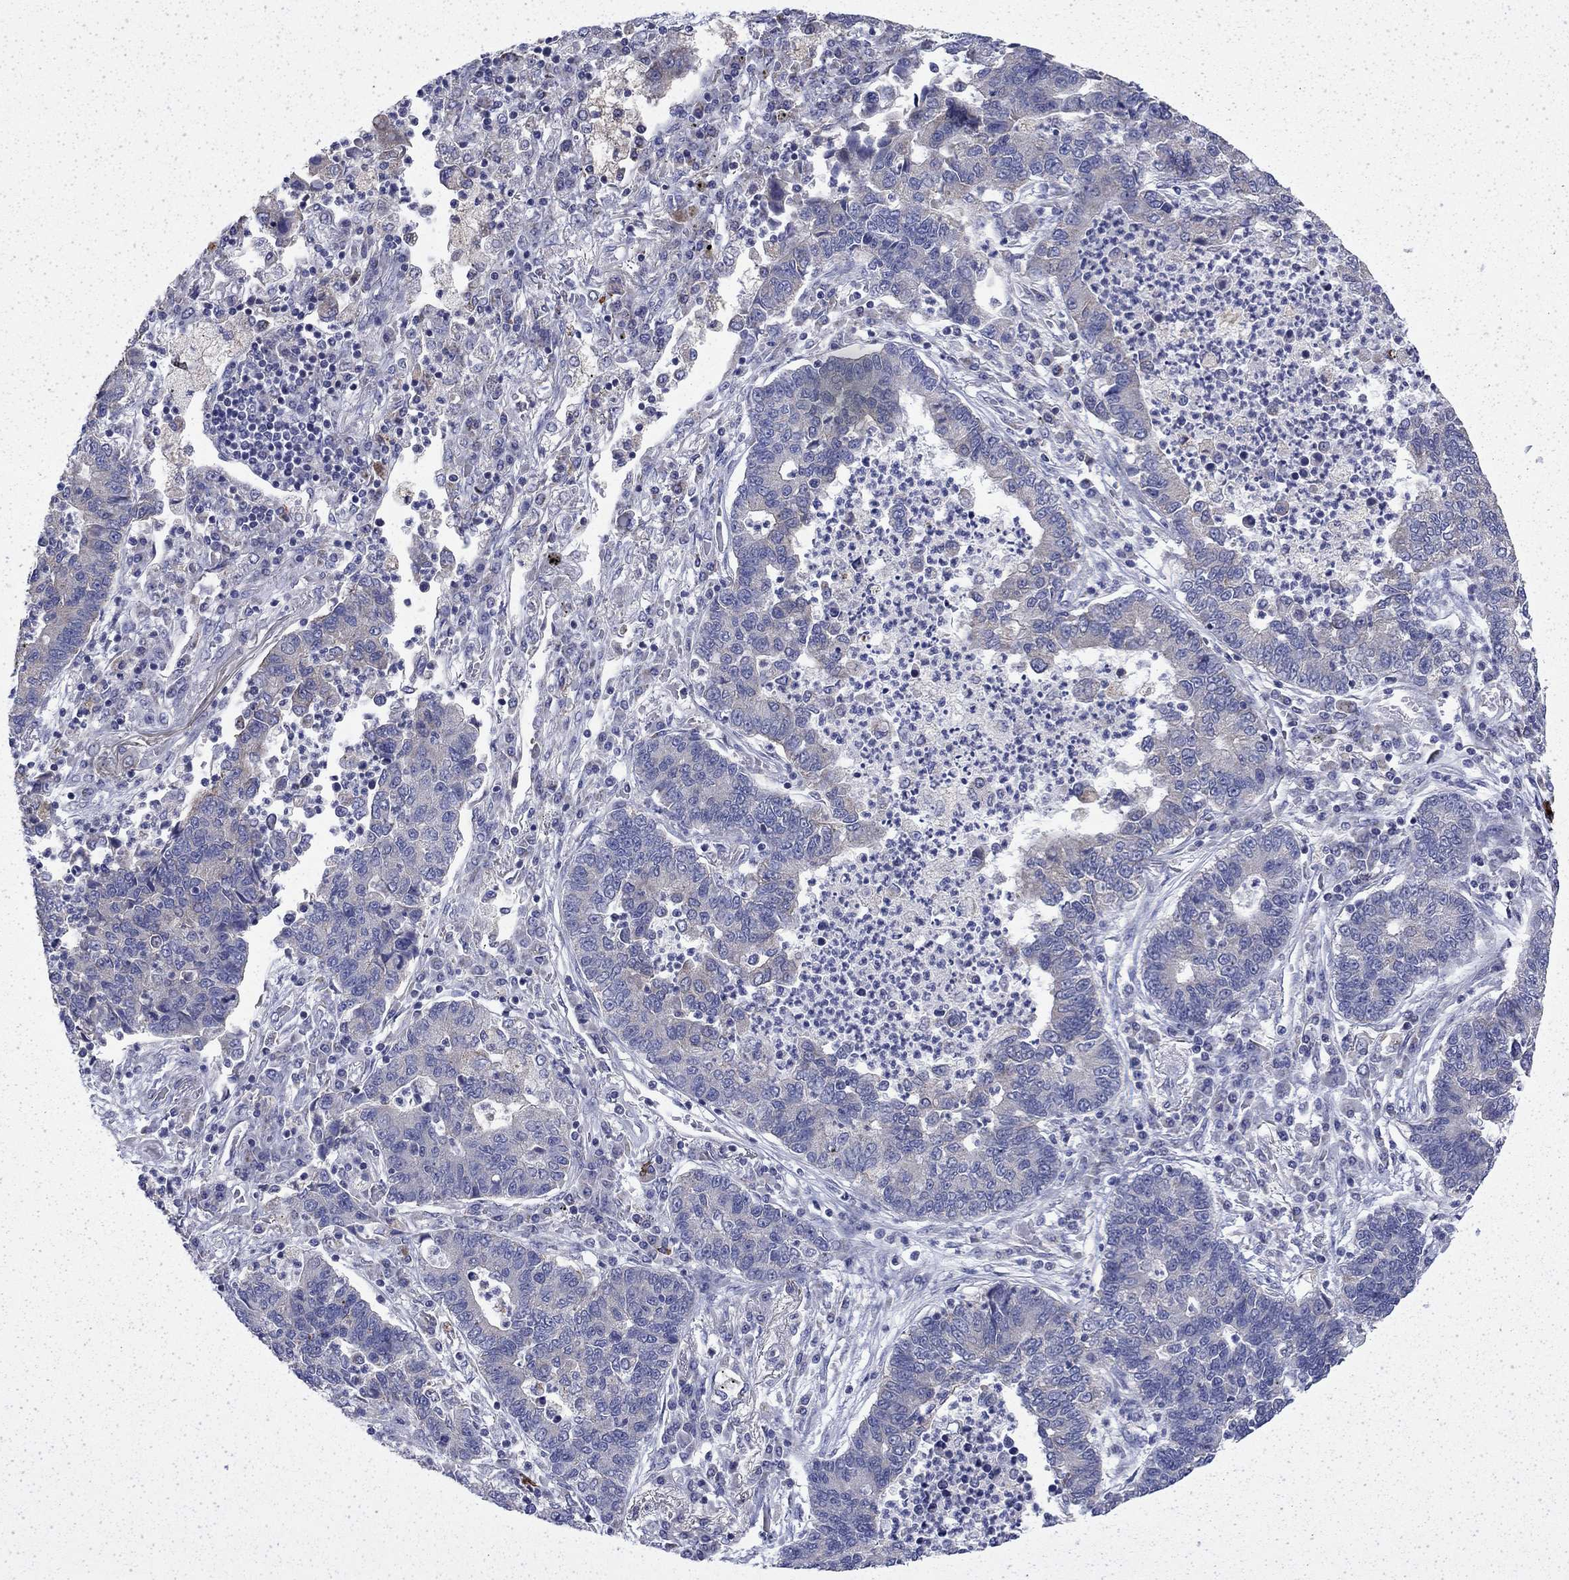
{"staining": {"intensity": "negative", "quantity": "none", "location": "none"}, "tissue": "lung cancer", "cell_type": "Tumor cells", "image_type": "cancer", "snomed": [{"axis": "morphology", "description": "Adenocarcinoma, NOS"}, {"axis": "topography", "description": "Lung"}], "caption": "Immunohistochemistry (IHC) of human lung adenocarcinoma exhibits no positivity in tumor cells.", "gene": "DTNA", "patient": {"sex": "female", "age": 57}}